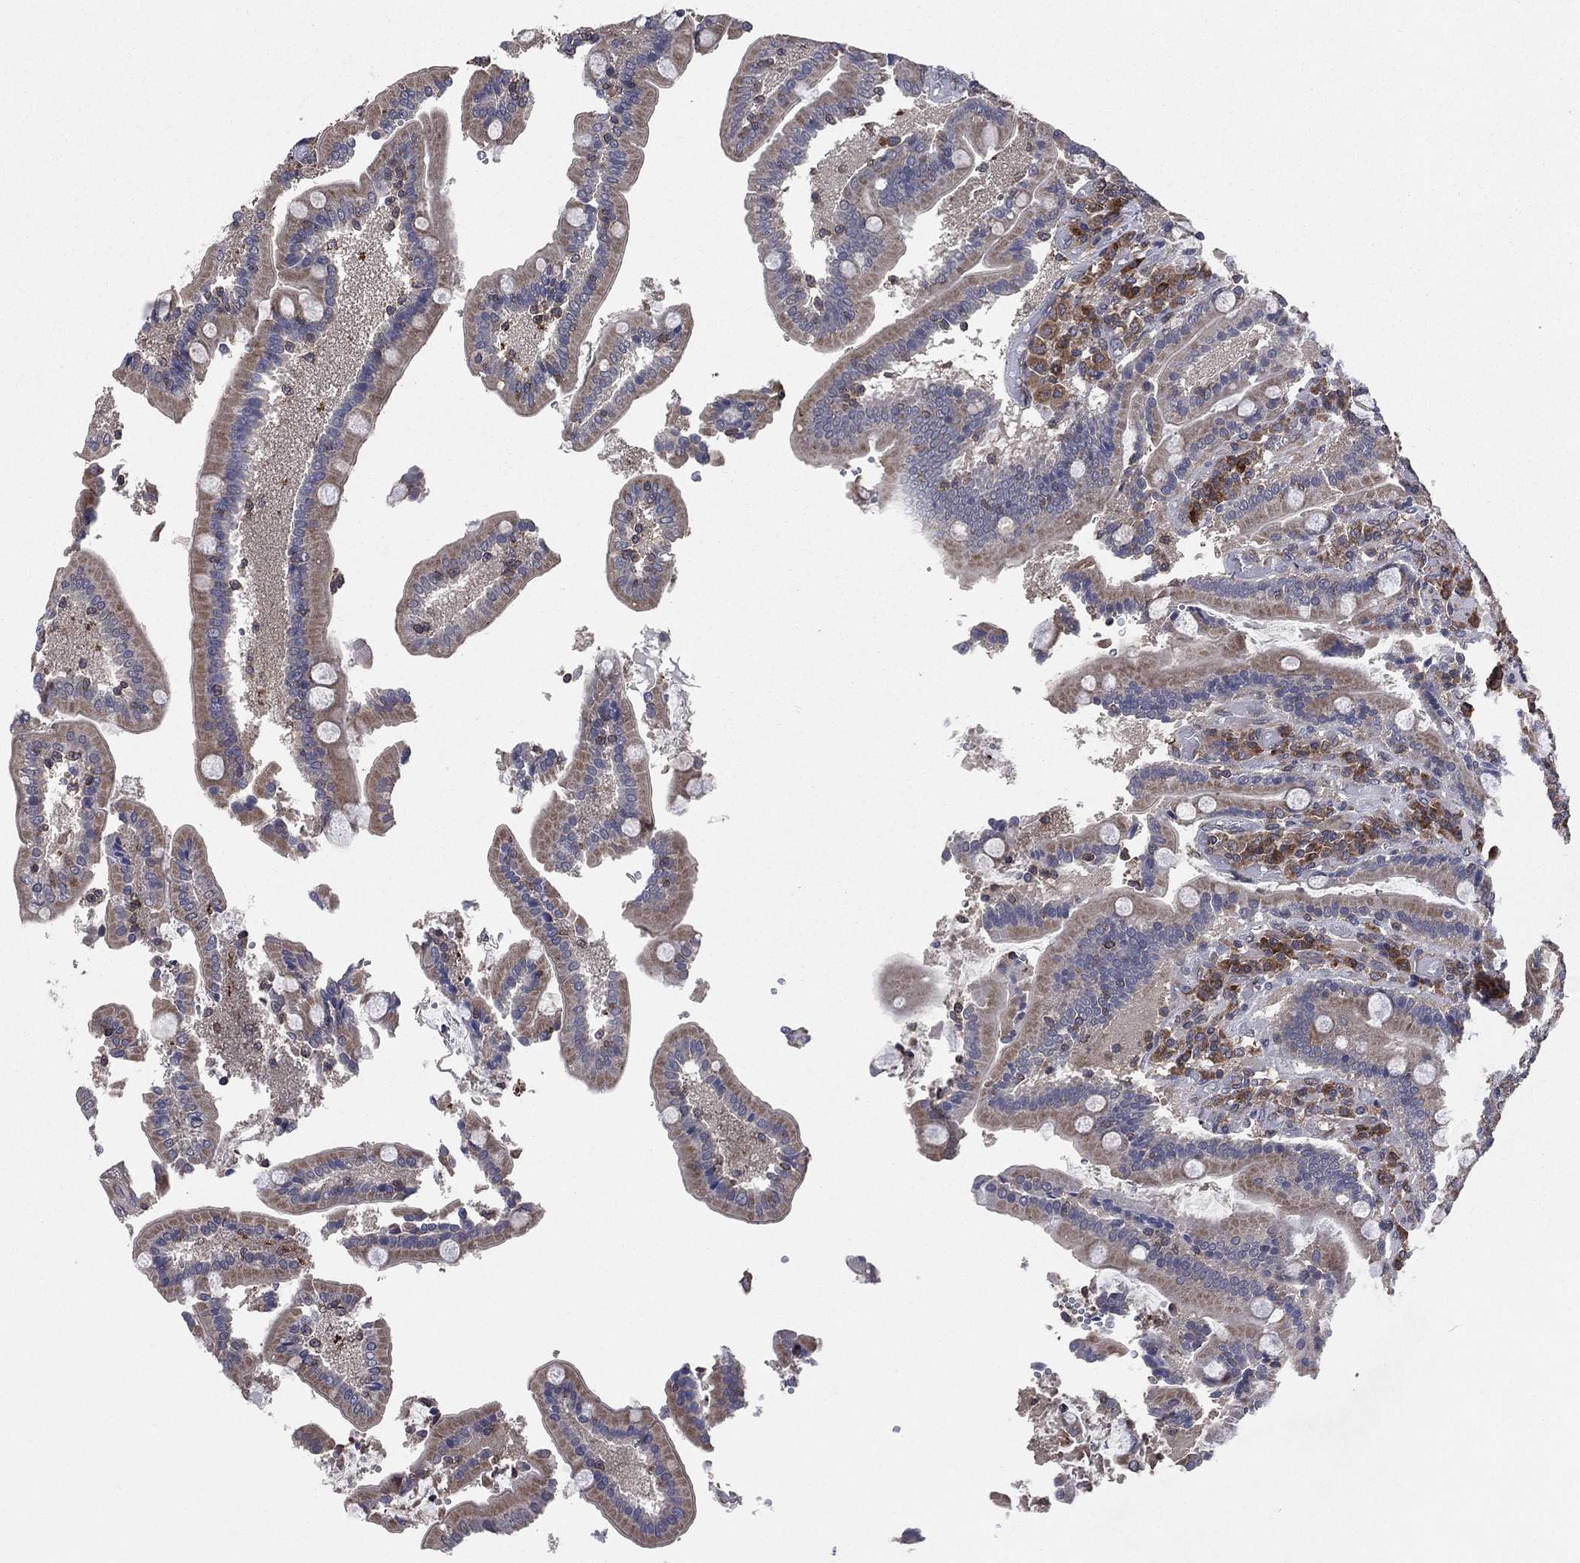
{"staining": {"intensity": "moderate", "quantity": "25%-75%", "location": "cytoplasmic/membranous"}, "tissue": "duodenum", "cell_type": "Glandular cells", "image_type": "normal", "snomed": [{"axis": "morphology", "description": "Normal tissue, NOS"}, {"axis": "topography", "description": "Duodenum"}], "caption": "DAB immunohistochemical staining of normal human duodenum demonstrates moderate cytoplasmic/membranous protein positivity in about 25%-75% of glandular cells. (DAB (3,3'-diaminobenzidine) IHC with brightfield microscopy, high magnification).", "gene": "C2orf76", "patient": {"sex": "female", "age": 62}}